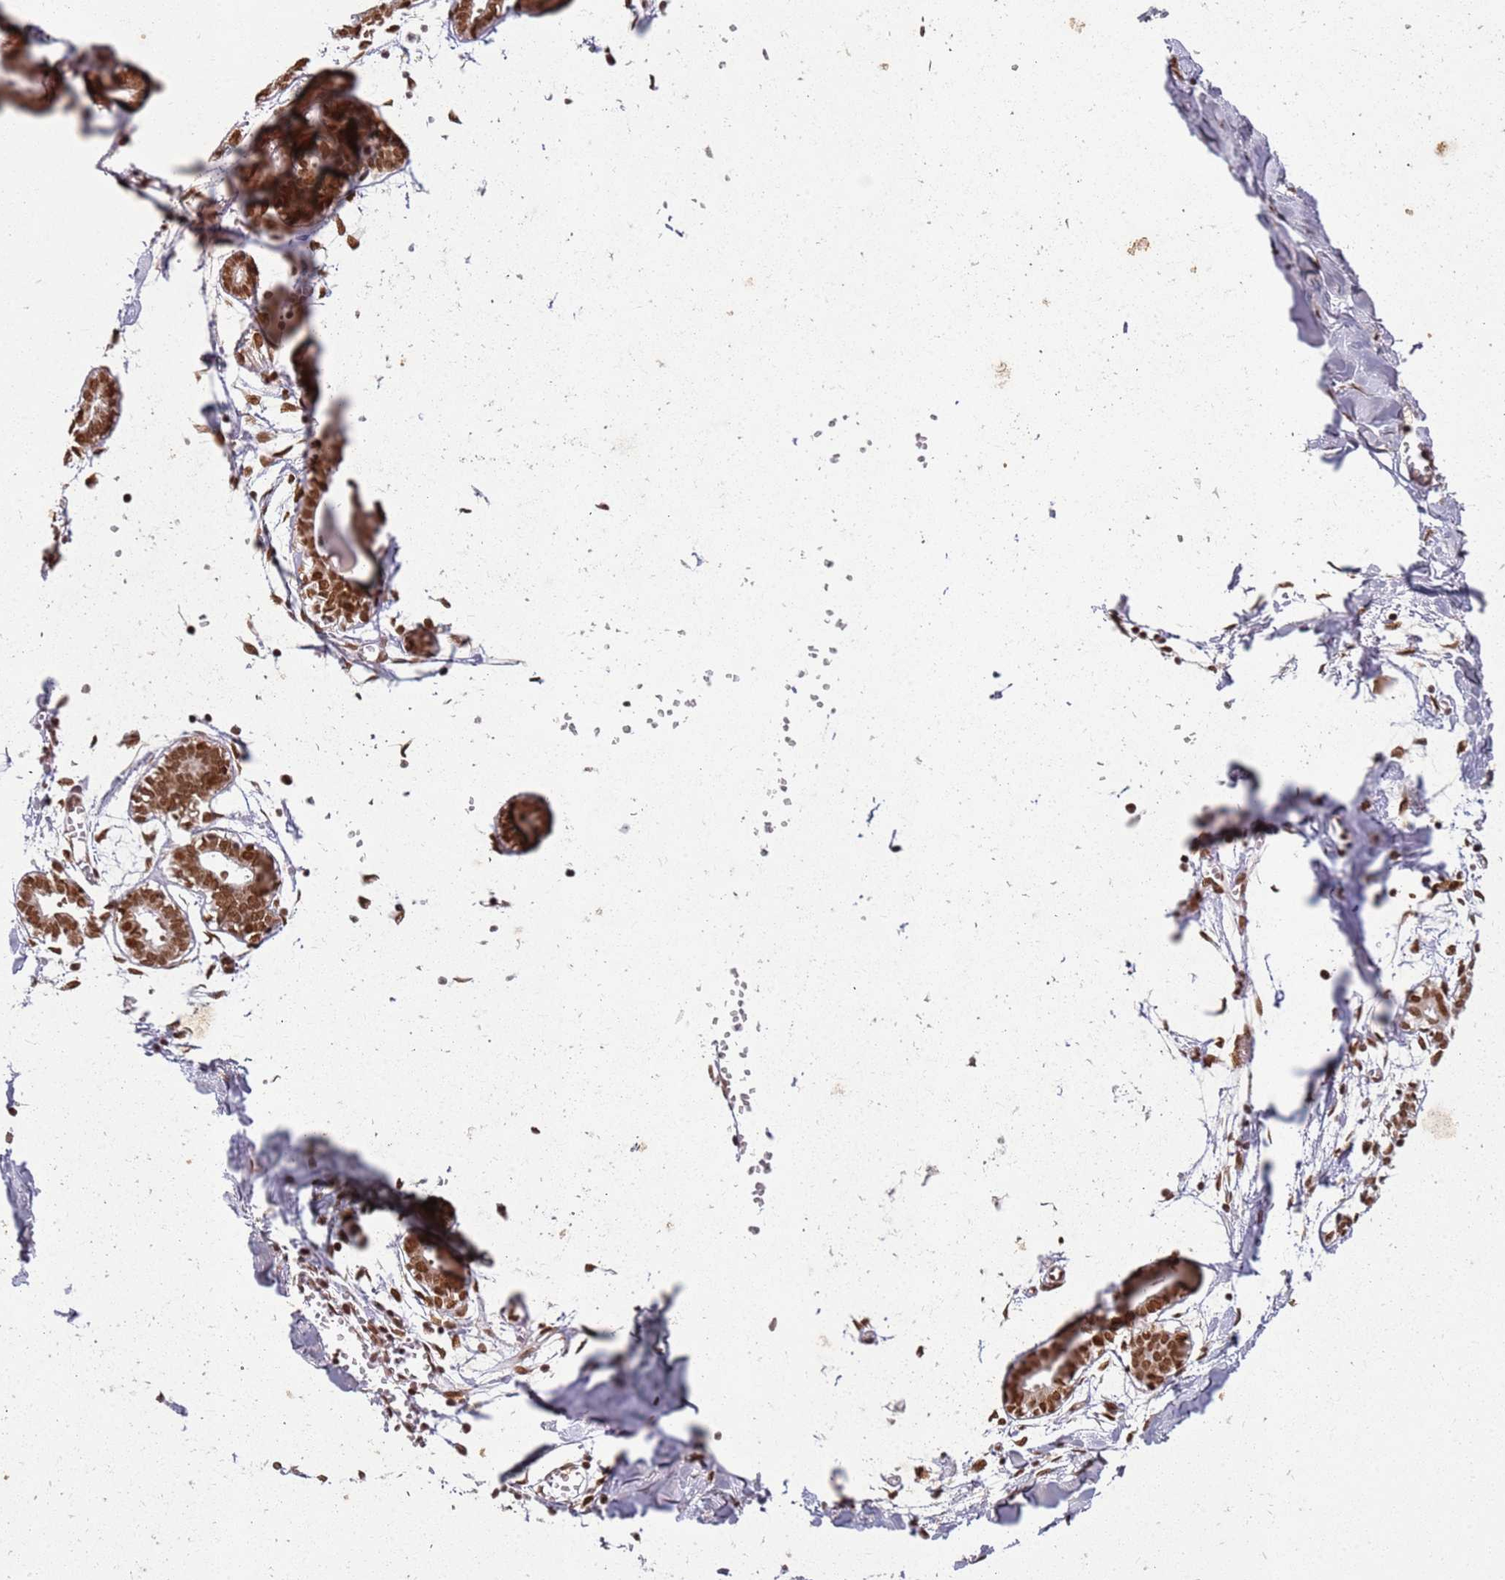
{"staining": {"intensity": "moderate", "quantity": ">75%", "location": "nuclear"}, "tissue": "breast", "cell_type": "Adipocytes", "image_type": "normal", "snomed": [{"axis": "morphology", "description": "Normal tissue, NOS"}, {"axis": "topography", "description": "Breast"}], "caption": "Unremarkable breast demonstrates moderate nuclear expression in approximately >75% of adipocytes, visualized by immunohistochemistry.", "gene": "TENT4A", "patient": {"sex": "female", "age": 27}}